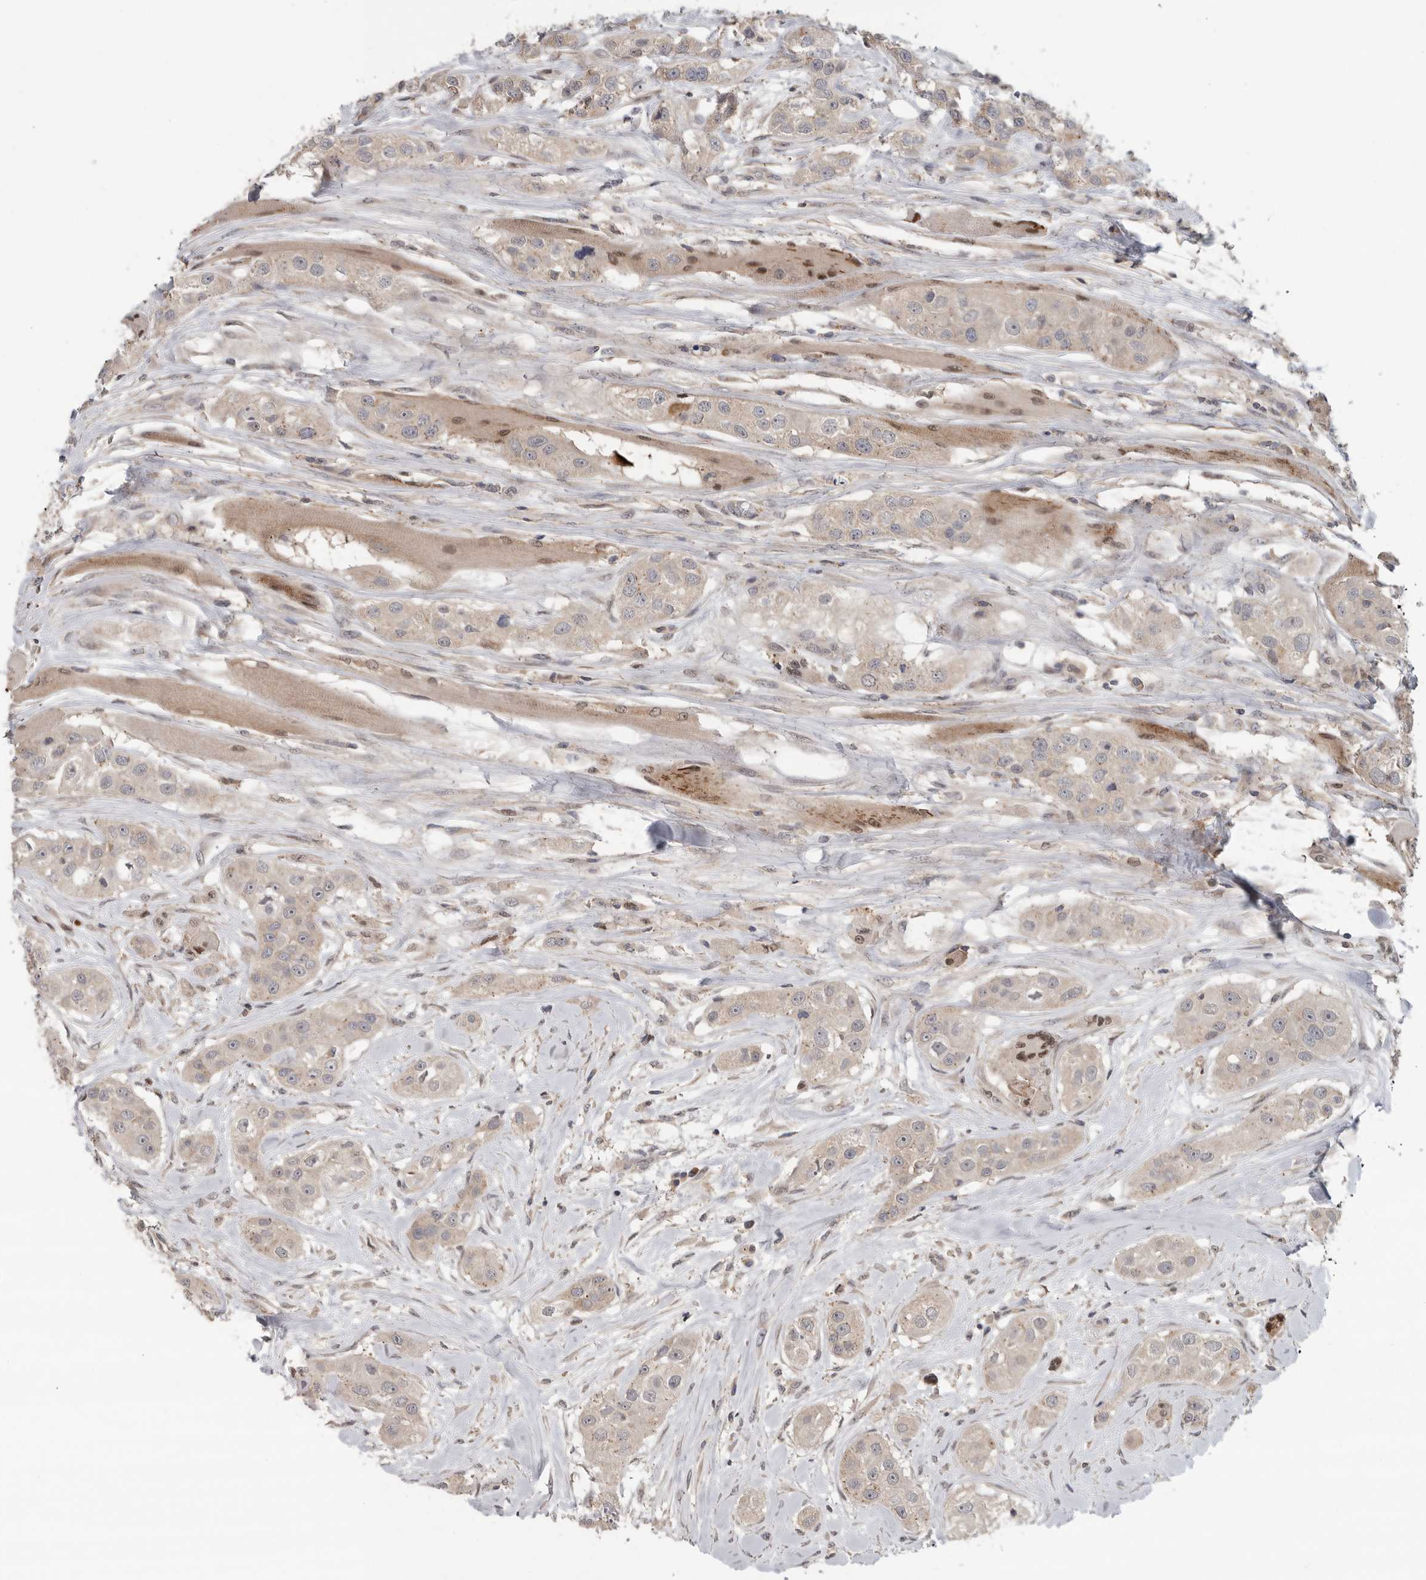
{"staining": {"intensity": "weak", "quantity": "<25%", "location": "cytoplasmic/membranous"}, "tissue": "head and neck cancer", "cell_type": "Tumor cells", "image_type": "cancer", "snomed": [{"axis": "morphology", "description": "Normal tissue, NOS"}, {"axis": "morphology", "description": "Squamous cell carcinoma, NOS"}, {"axis": "topography", "description": "Skeletal muscle"}, {"axis": "topography", "description": "Head-Neck"}], "caption": "Tumor cells show no significant protein positivity in head and neck squamous cell carcinoma. (IHC, brightfield microscopy, high magnification).", "gene": "KLK5", "patient": {"sex": "male", "age": 51}}